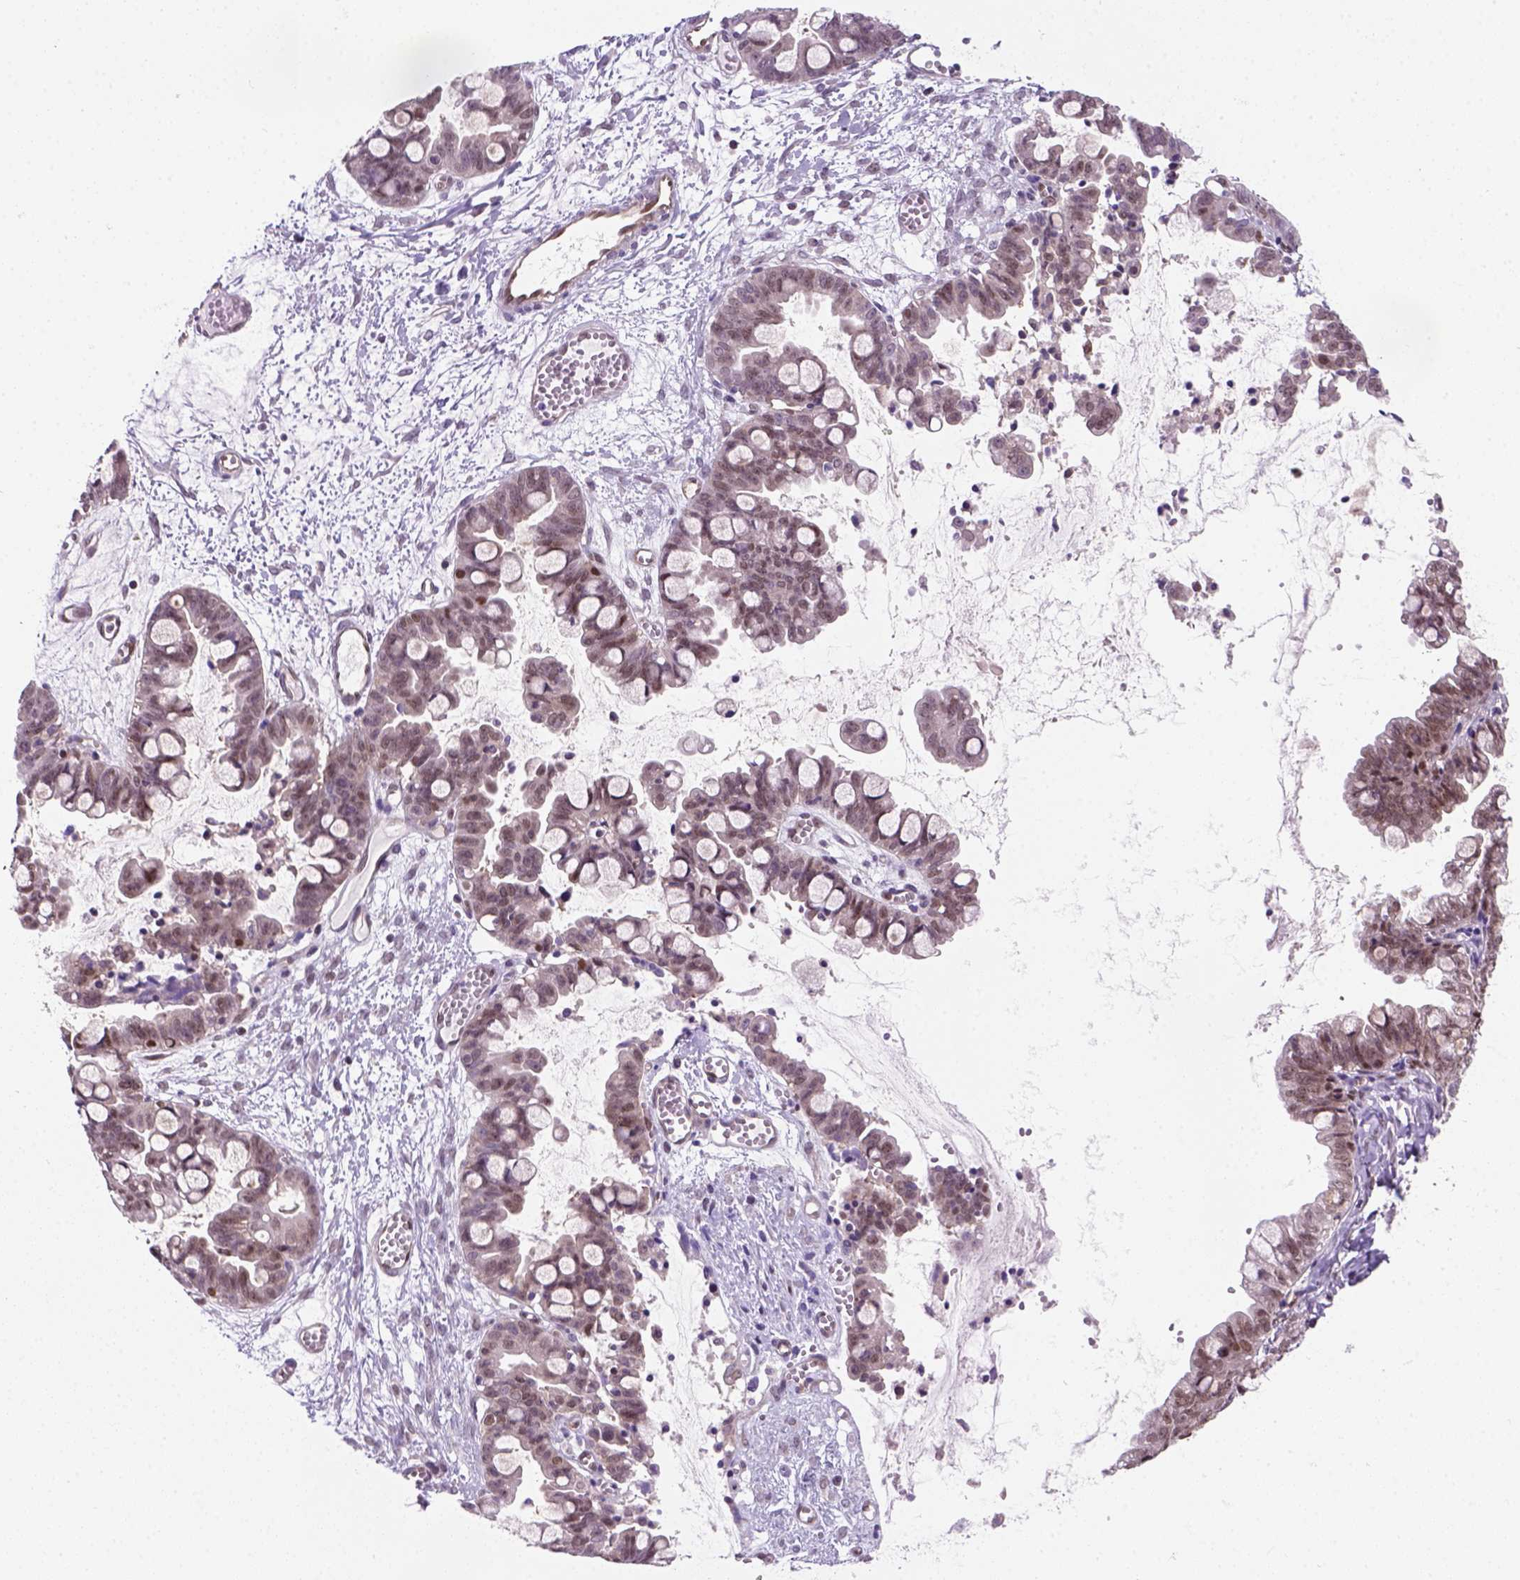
{"staining": {"intensity": "weak", "quantity": "25%-75%", "location": "nuclear"}, "tissue": "ovarian cancer", "cell_type": "Tumor cells", "image_type": "cancer", "snomed": [{"axis": "morphology", "description": "Cystadenocarcinoma, mucinous, NOS"}, {"axis": "topography", "description": "Ovary"}], "caption": "A brown stain labels weak nuclear positivity of a protein in ovarian cancer tumor cells.", "gene": "MGMT", "patient": {"sex": "female", "age": 63}}